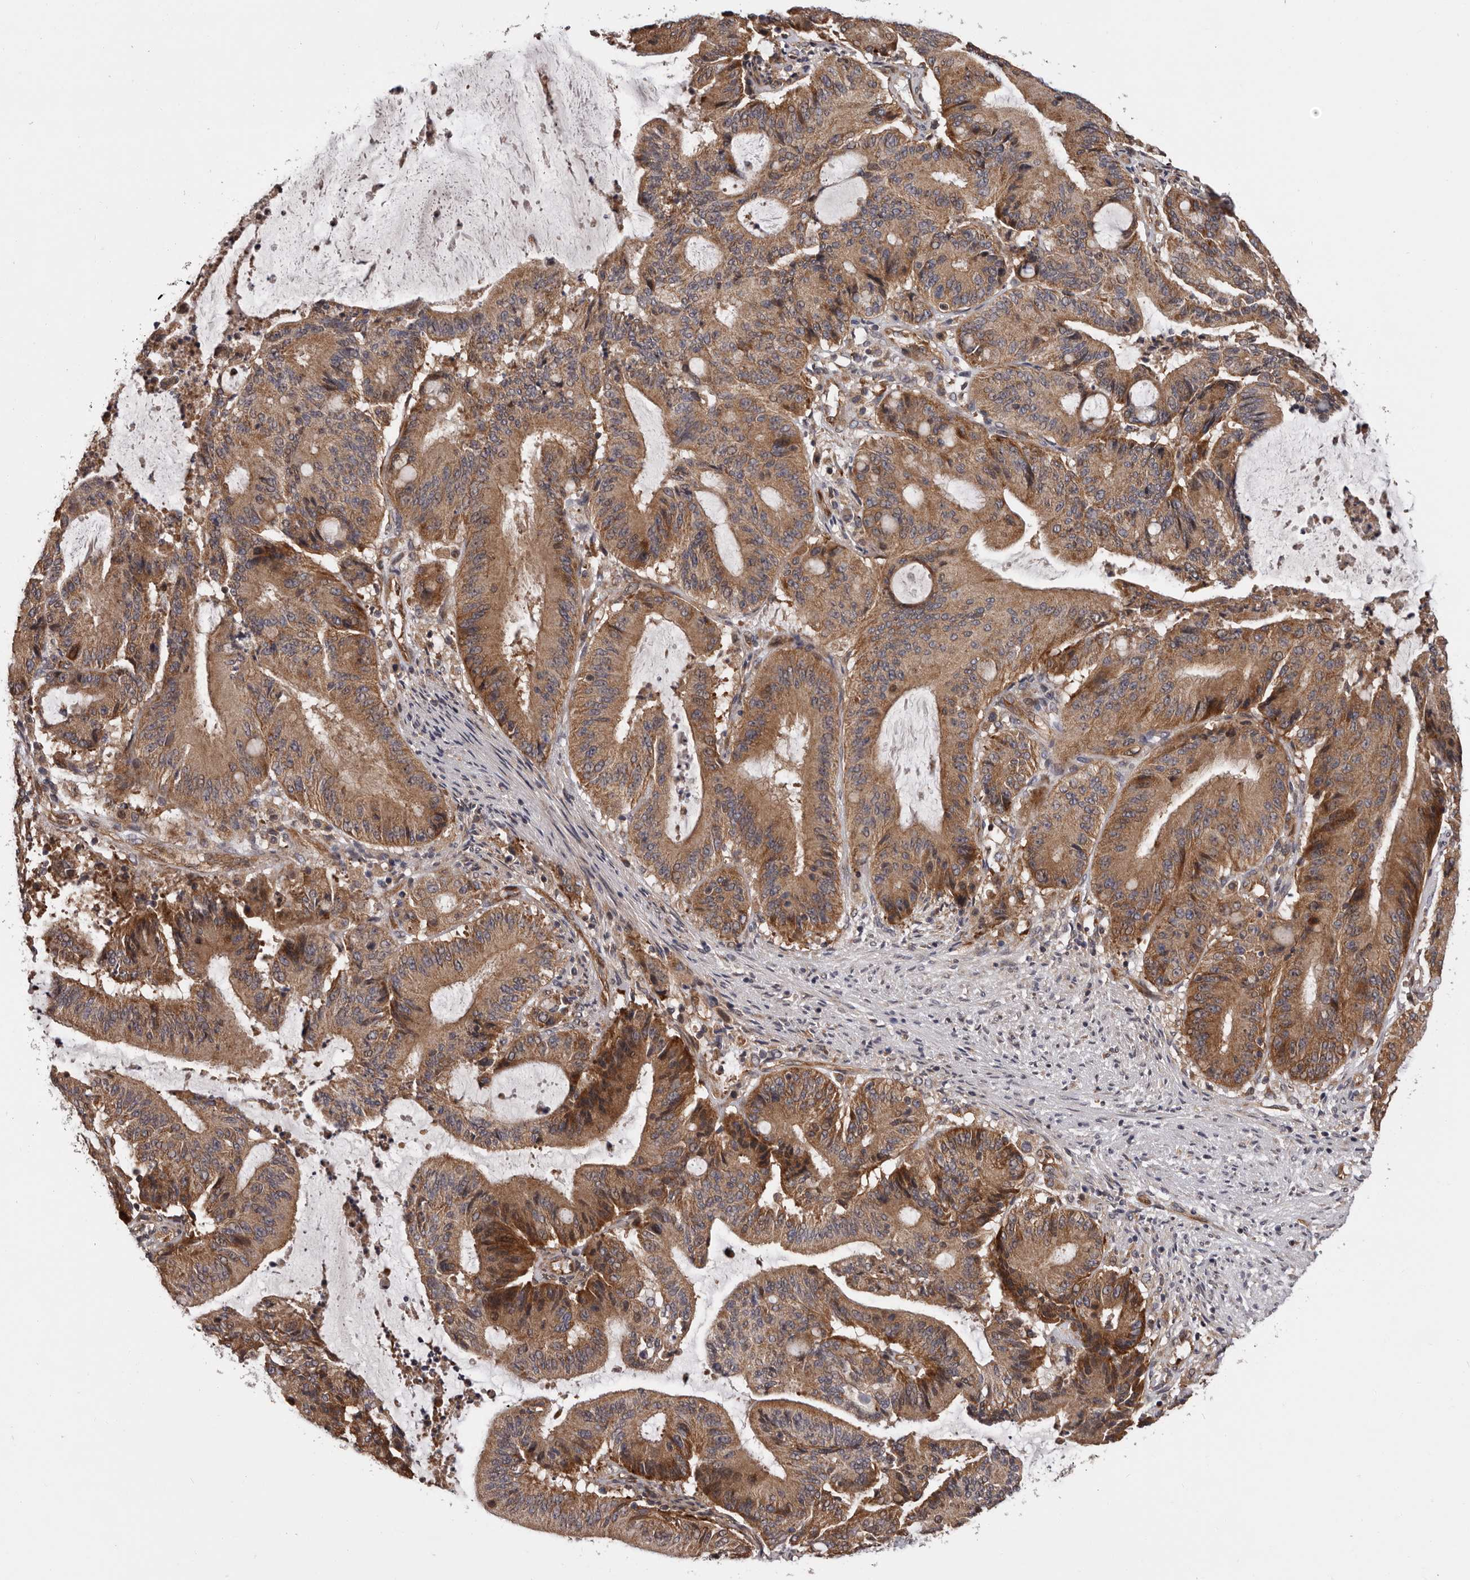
{"staining": {"intensity": "moderate", "quantity": ">75%", "location": "cytoplasmic/membranous"}, "tissue": "liver cancer", "cell_type": "Tumor cells", "image_type": "cancer", "snomed": [{"axis": "morphology", "description": "Normal tissue, NOS"}, {"axis": "morphology", "description": "Cholangiocarcinoma"}, {"axis": "topography", "description": "Liver"}, {"axis": "topography", "description": "Peripheral nerve tissue"}], "caption": "Protein expression analysis of human liver cancer reveals moderate cytoplasmic/membranous expression in about >75% of tumor cells.", "gene": "VPS37A", "patient": {"sex": "female", "age": 73}}